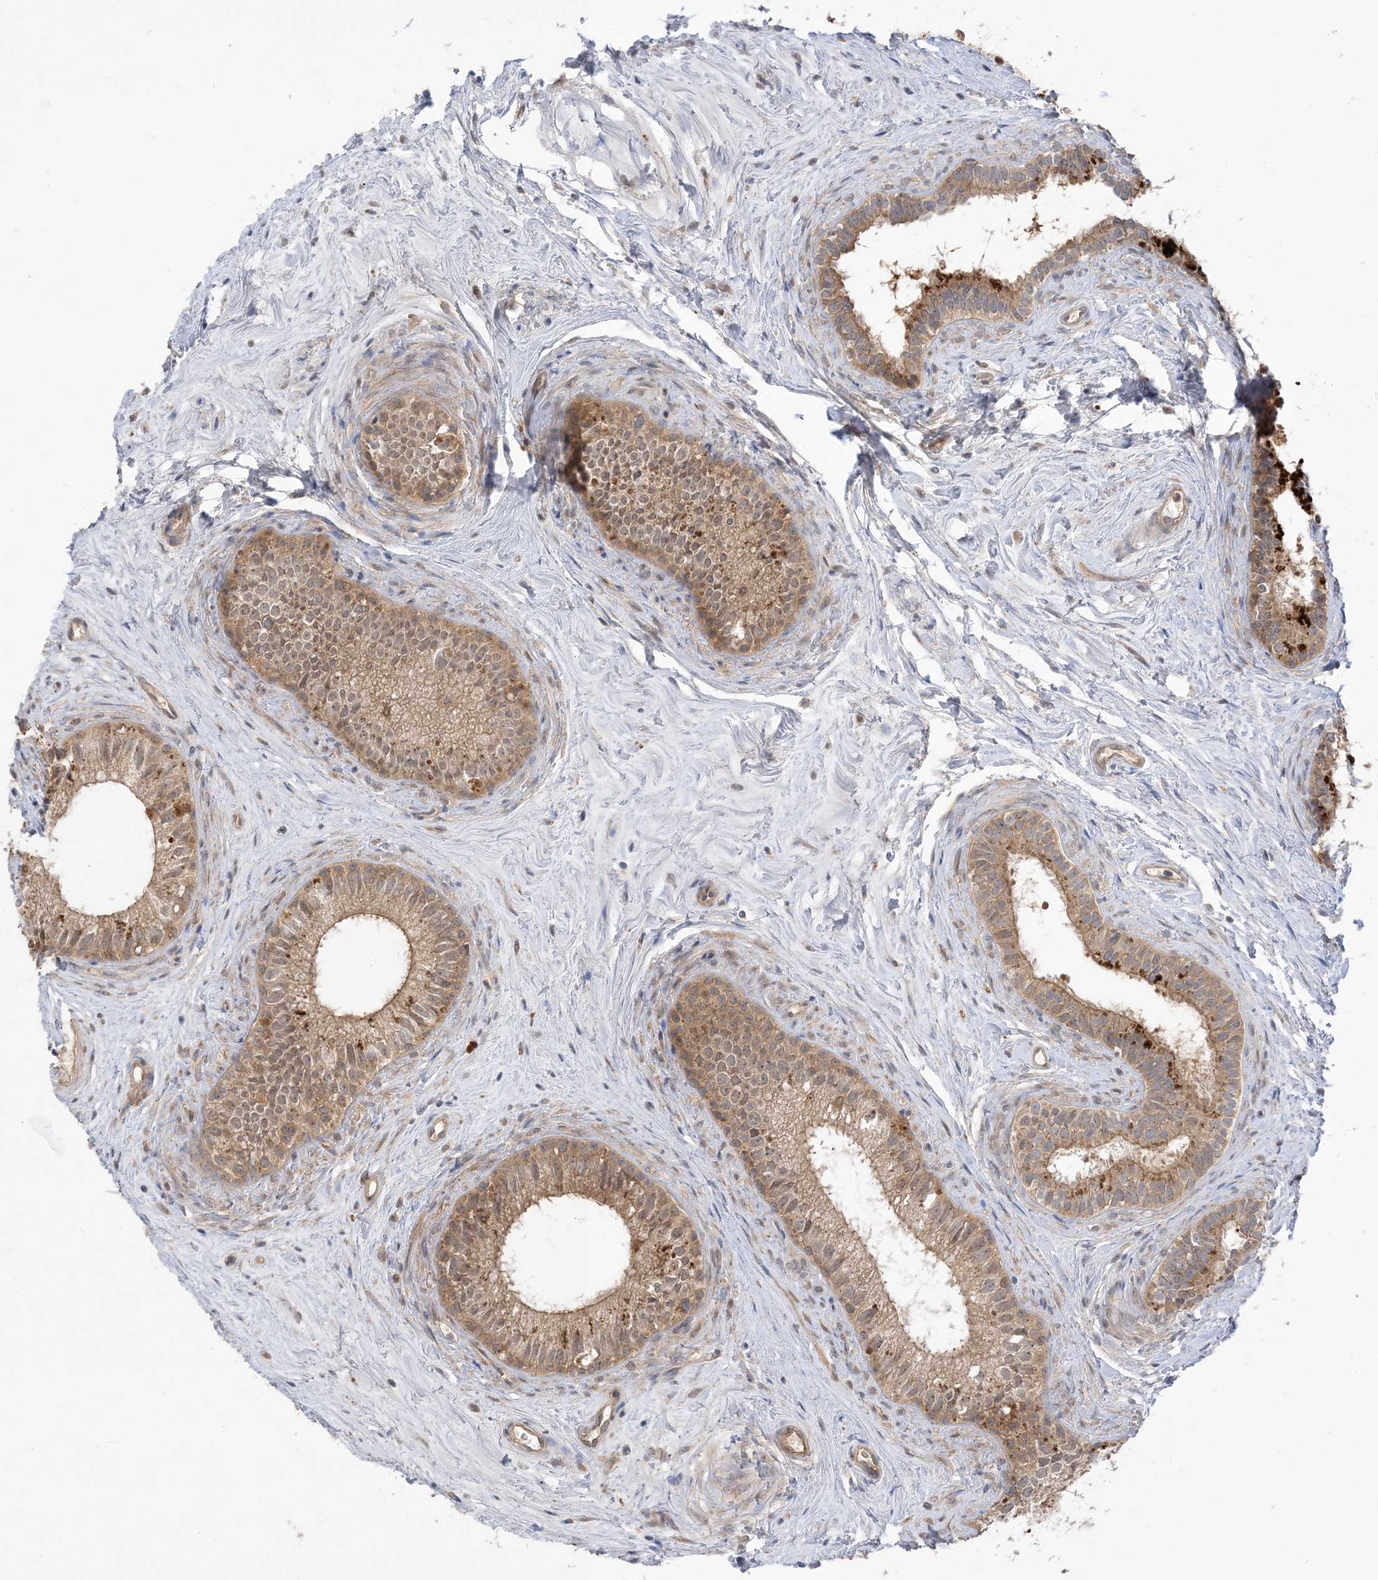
{"staining": {"intensity": "moderate", "quantity": "25%-75%", "location": "cytoplasmic/membranous"}, "tissue": "epididymis", "cell_type": "Glandular cells", "image_type": "normal", "snomed": [{"axis": "morphology", "description": "Normal tissue, NOS"}, {"axis": "topography", "description": "Epididymis"}], "caption": "Epididymis stained with a brown dye displays moderate cytoplasmic/membranous positive staining in approximately 25%-75% of glandular cells.", "gene": "WDR26", "patient": {"sex": "male", "age": 71}}